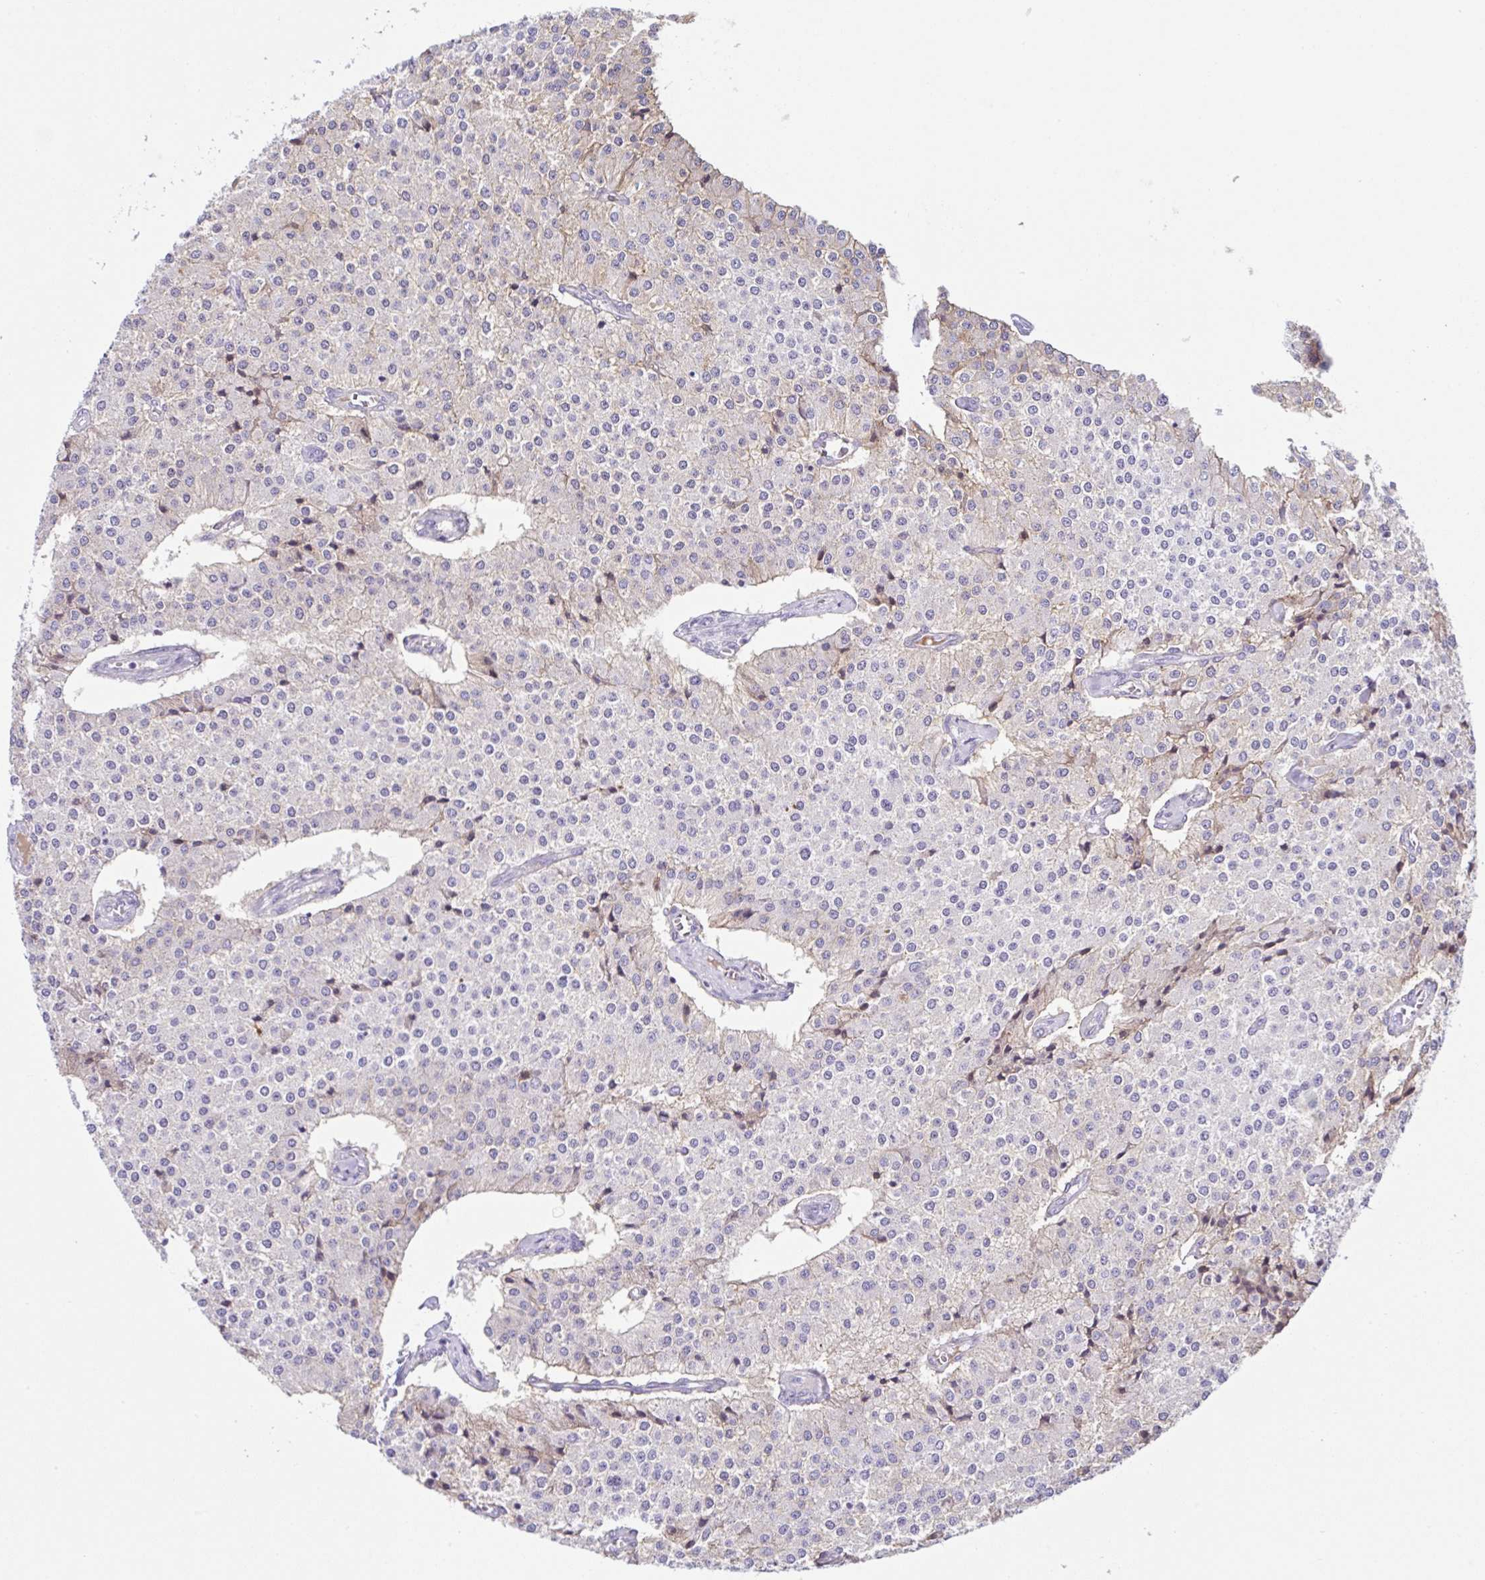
{"staining": {"intensity": "weak", "quantity": "<25%", "location": "cytoplasmic/membranous"}, "tissue": "carcinoid", "cell_type": "Tumor cells", "image_type": "cancer", "snomed": [{"axis": "morphology", "description": "Carcinoid, malignant, NOS"}, {"axis": "topography", "description": "Colon"}], "caption": "Human carcinoid (malignant) stained for a protein using immunohistochemistry (IHC) demonstrates no expression in tumor cells.", "gene": "RRM2", "patient": {"sex": "female", "age": 52}}